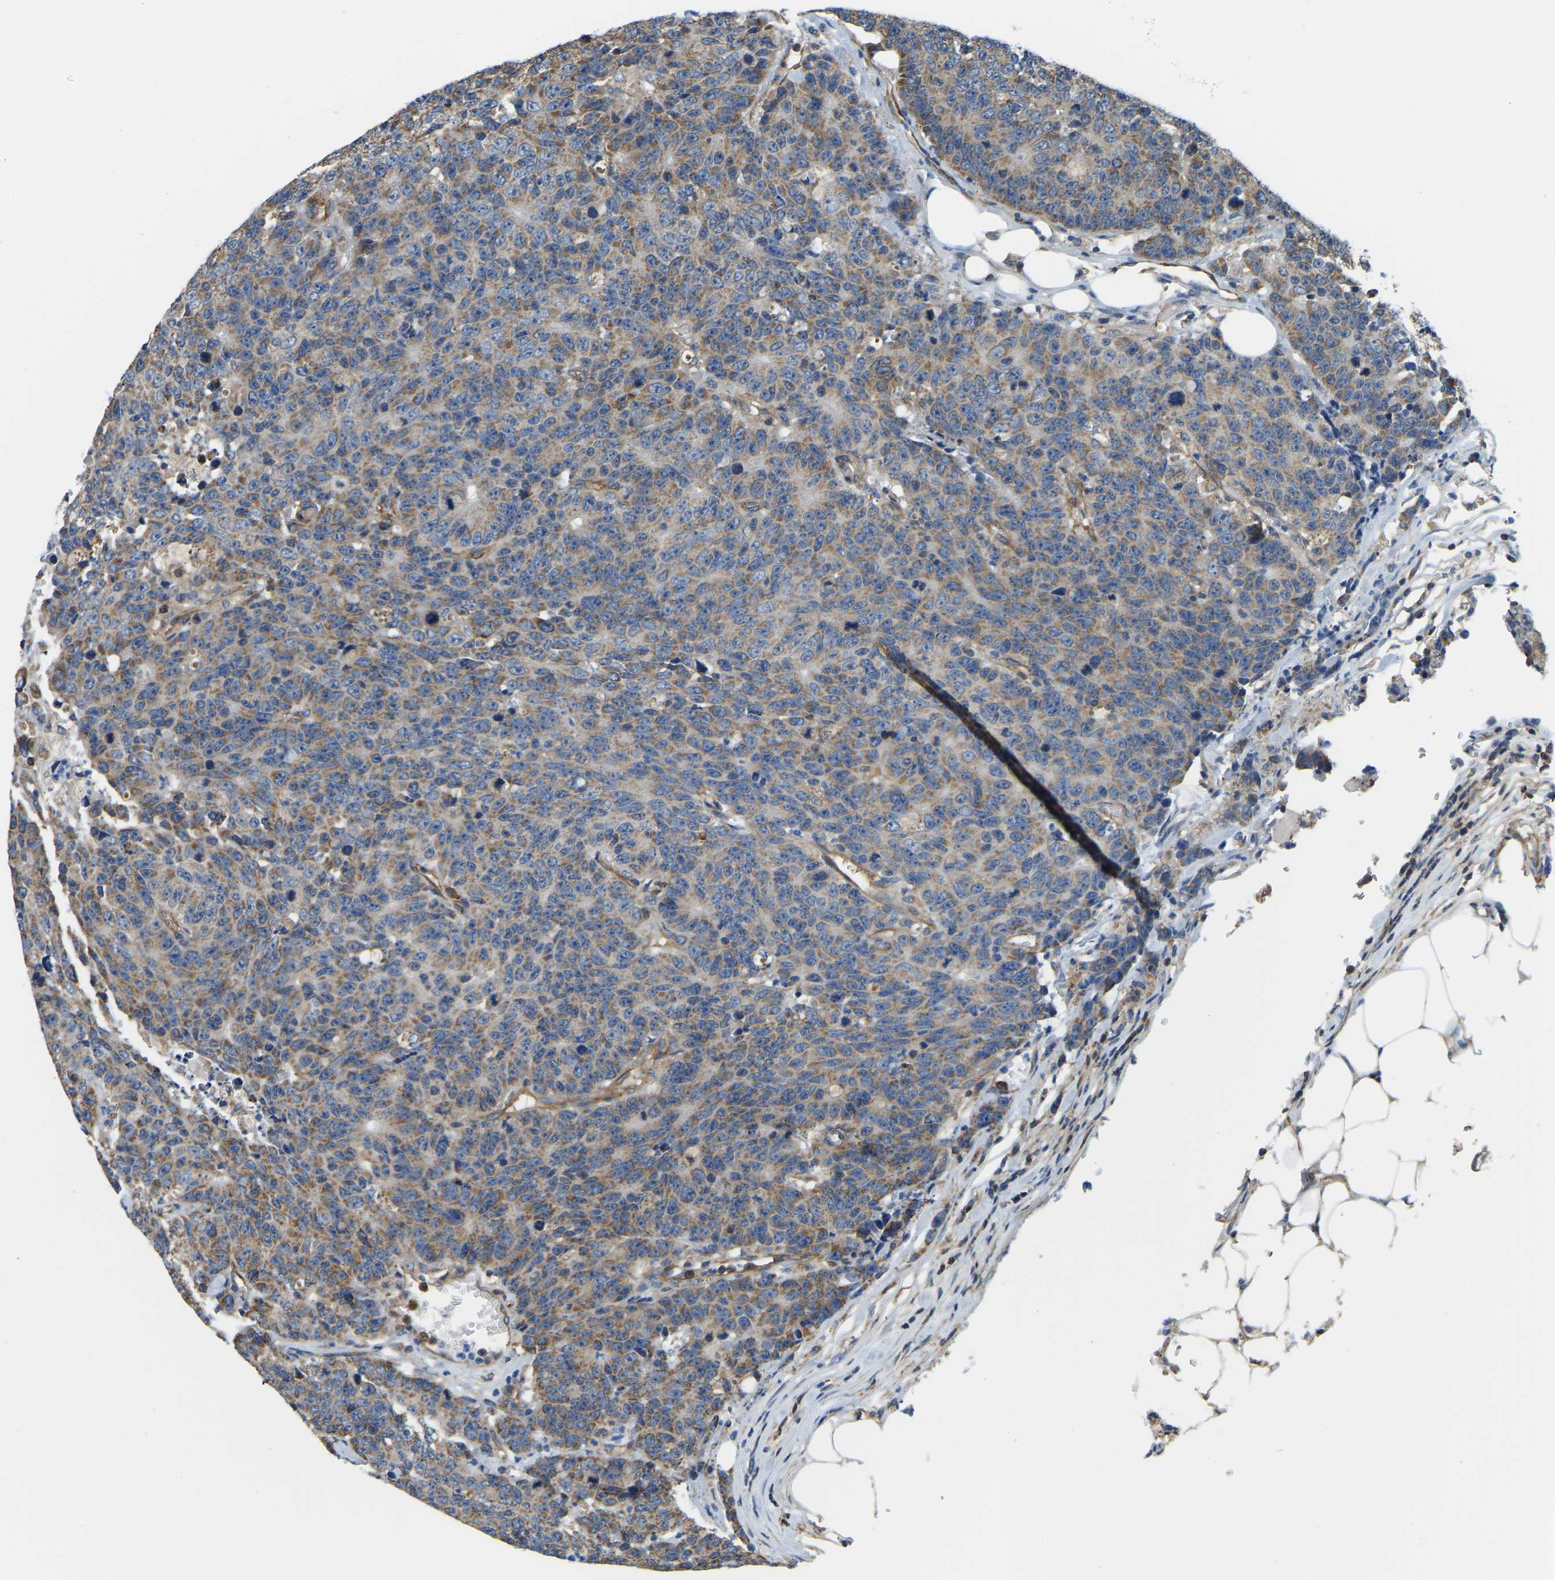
{"staining": {"intensity": "moderate", "quantity": ">75%", "location": "cytoplasmic/membranous"}, "tissue": "colorectal cancer", "cell_type": "Tumor cells", "image_type": "cancer", "snomed": [{"axis": "morphology", "description": "Adenocarcinoma, NOS"}, {"axis": "topography", "description": "Colon"}], "caption": "Immunohistochemistry (IHC) (DAB (3,3'-diaminobenzidine)) staining of colorectal adenocarcinoma reveals moderate cytoplasmic/membranous protein positivity in about >75% of tumor cells.", "gene": "AHNAK", "patient": {"sex": "female", "age": 86}}